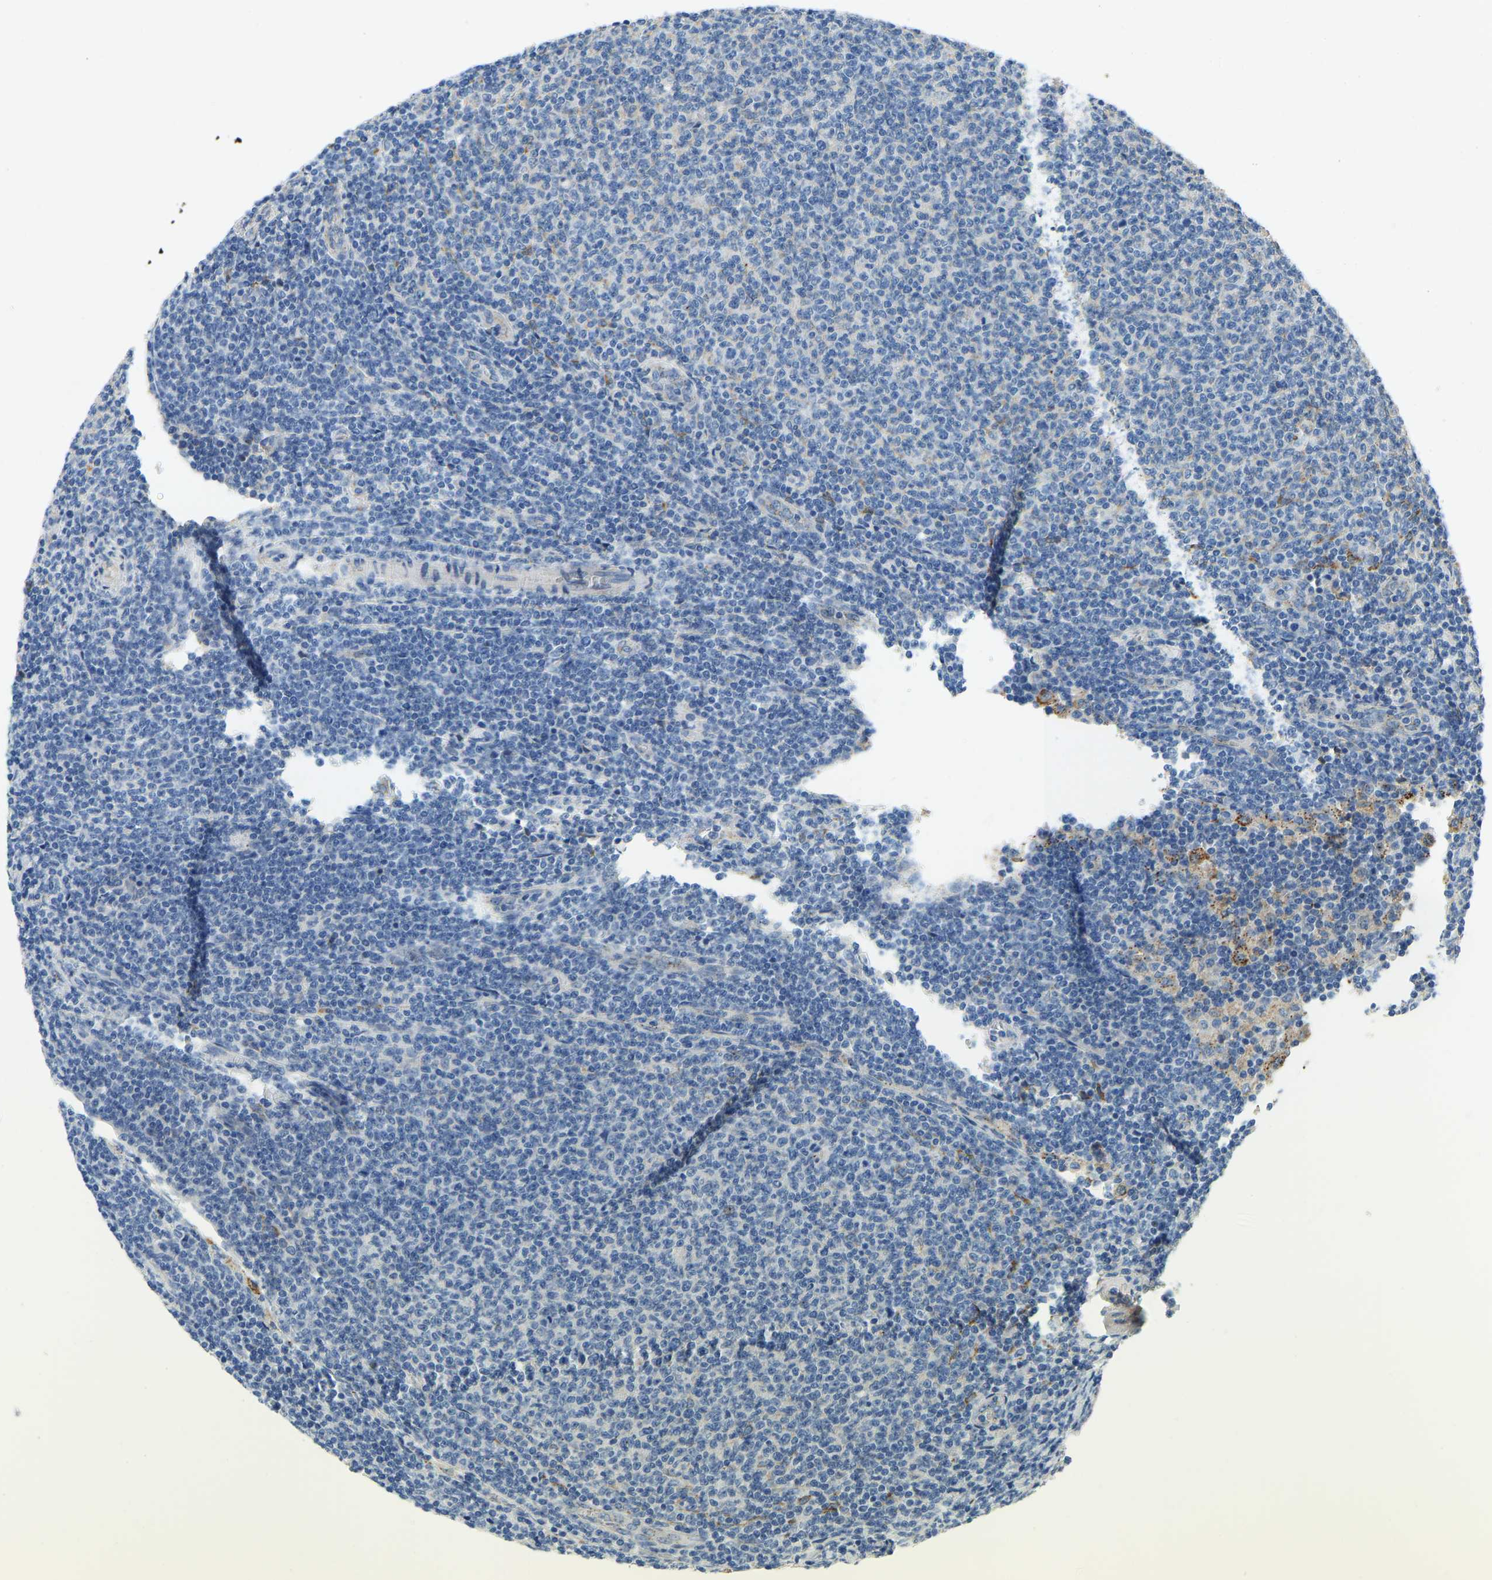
{"staining": {"intensity": "negative", "quantity": "none", "location": "none"}, "tissue": "lymphoma", "cell_type": "Tumor cells", "image_type": "cancer", "snomed": [{"axis": "morphology", "description": "Malignant lymphoma, non-Hodgkin's type, Low grade"}, {"axis": "topography", "description": "Lymph node"}], "caption": "Photomicrograph shows no protein staining in tumor cells of lymphoma tissue.", "gene": "THBS4", "patient": {"sex": "male", "age": 66}}